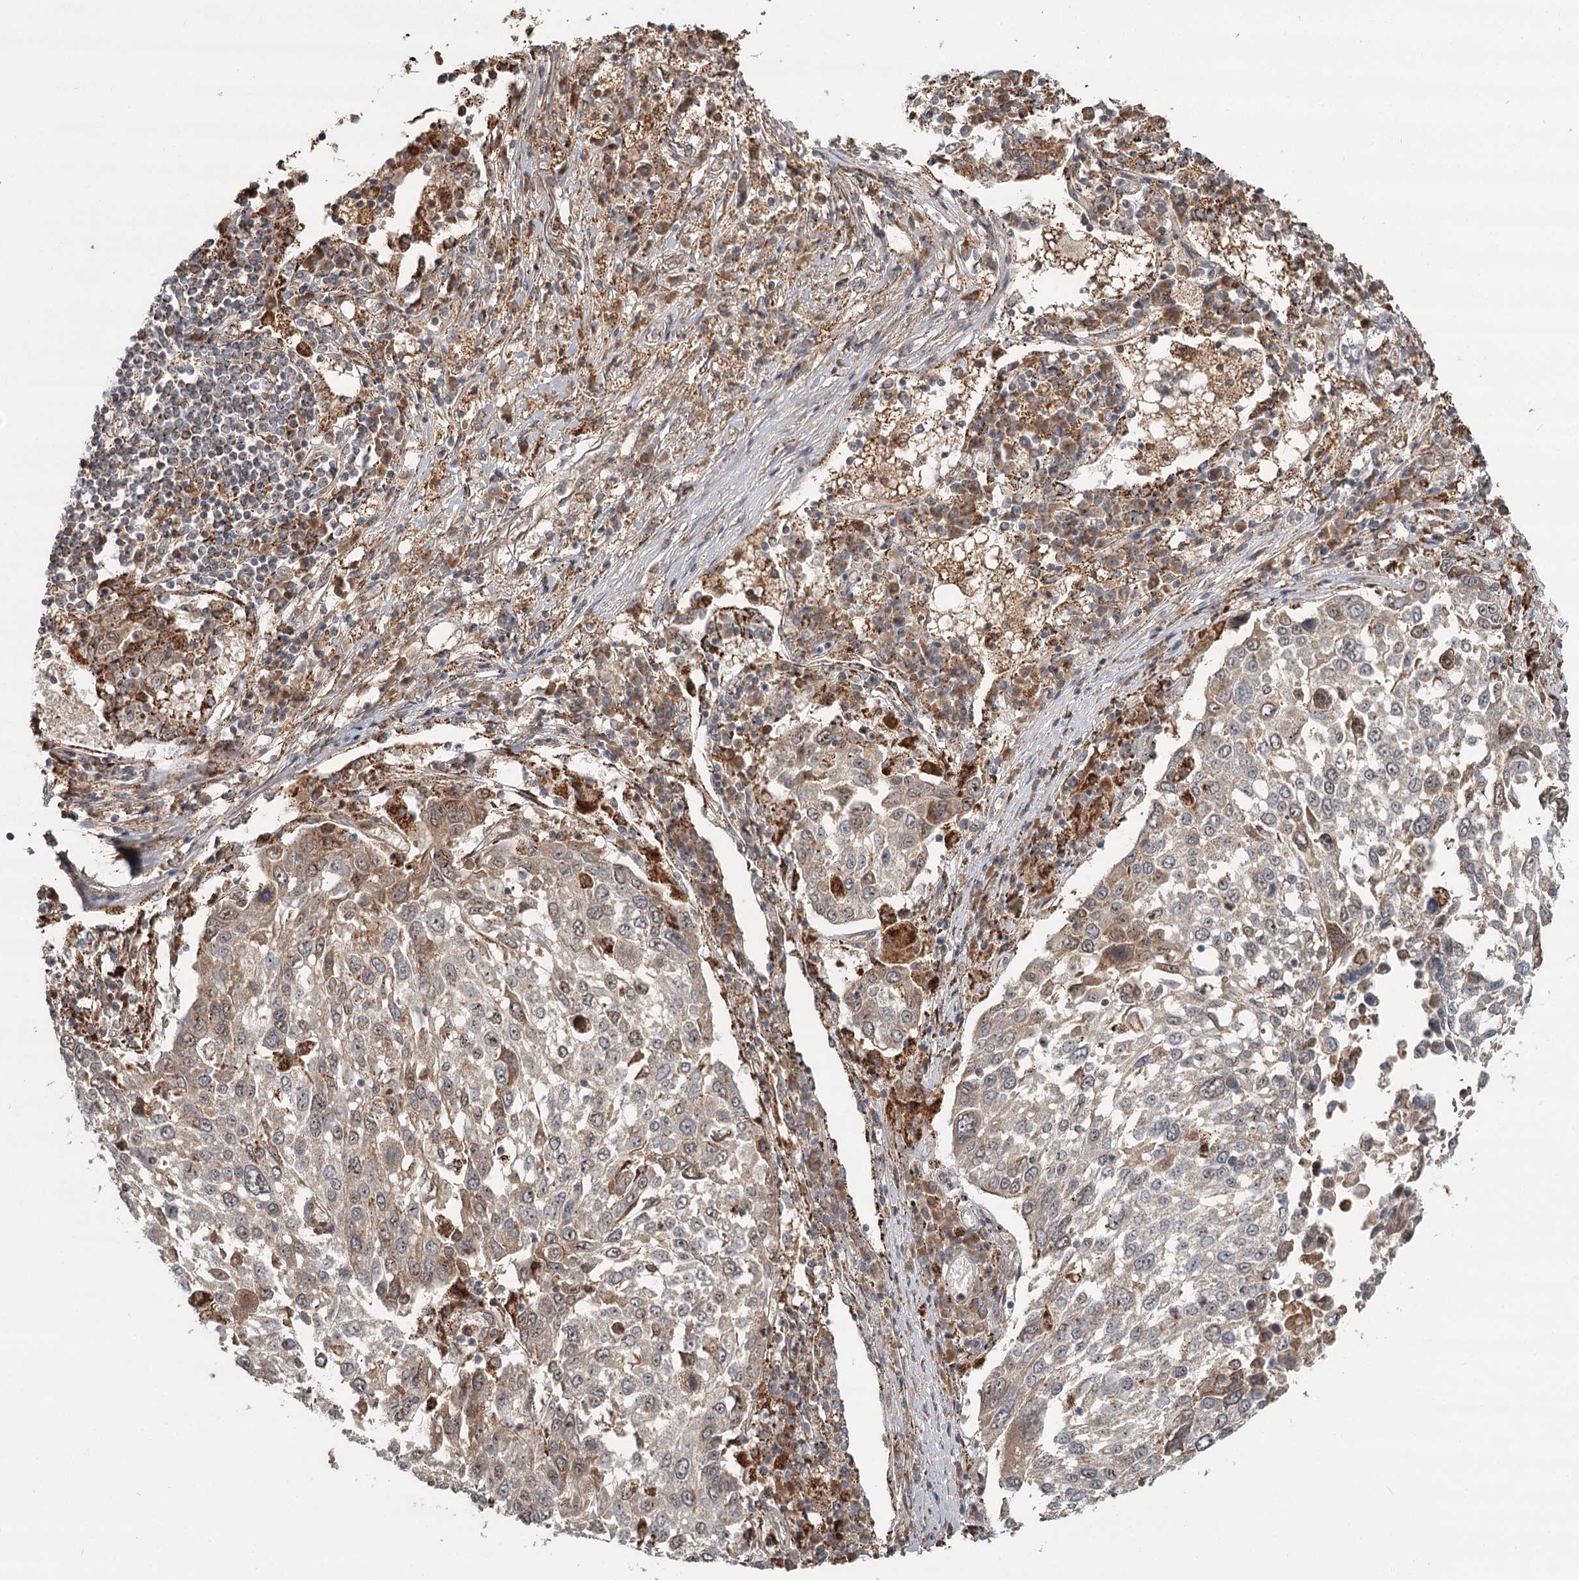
{"staining": {"intensity": "weak", "quantity": "25%-75%", "location": "cytoplasmic/membranous"}, "tissue": "lung cancer", "cell_type": "Tumor cells", "image_type": "cancer", "snomed": [{"axis": "morphology", "description": "Squamous cell carcinoma, NOS"}, {"axis": "topography", "description": "Lung"}], "caption": "Squamous cell carcinoma (lung) stained with immunohistochemistry (IHC) reveals weak cytoplasmic/membranous expression in about 25%-75% of tumor cells.", "gene": "CDC123", "patient": {"sex": "male", "age": 65}}